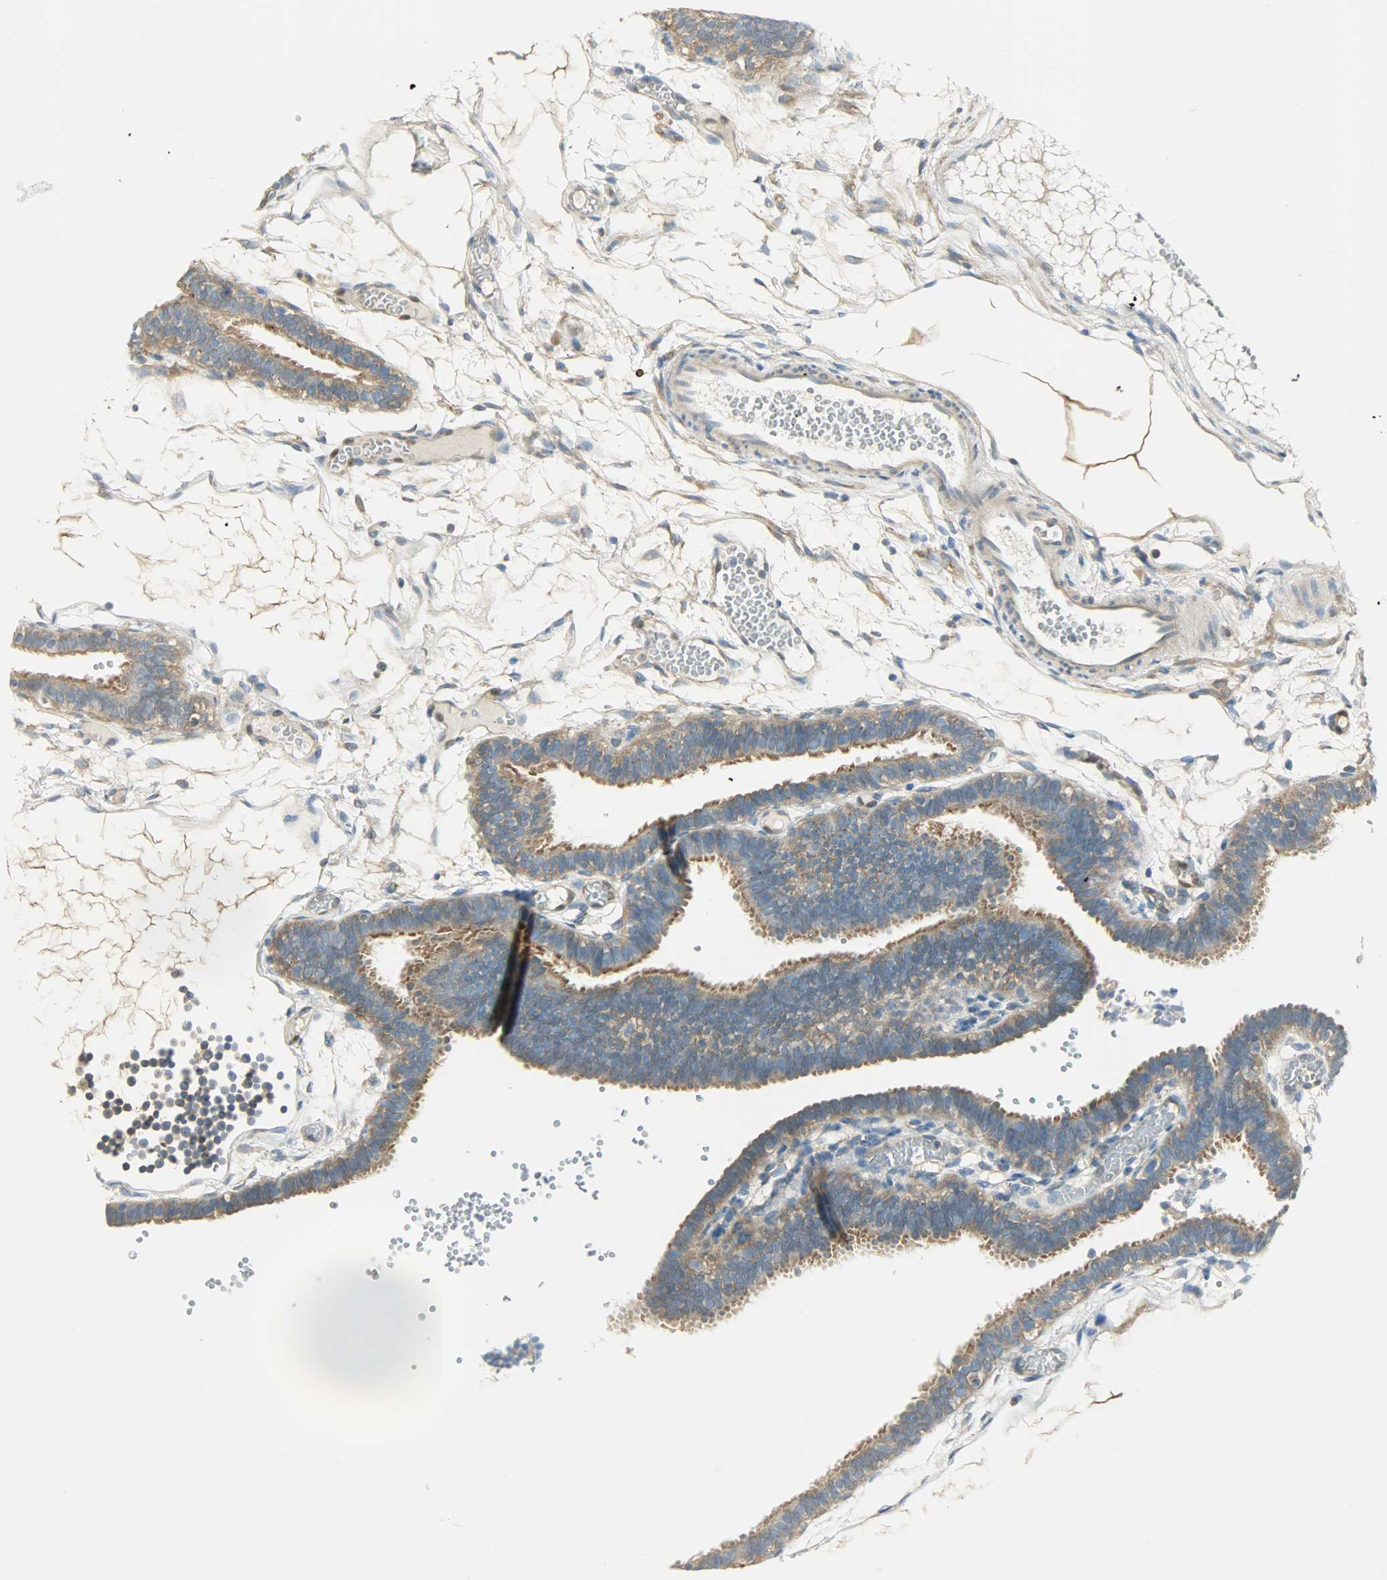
{"staining": {"intensity": "moderate", "quantity": ">75%", "location": "cytoplasmic/membranous"}, "tissue": "fallopian tube", "cell_type": "Glandular cells", "image_type": "normal", "snomed": [{"axis": "morphology", "description": "Normal tissue, NOS"}, {"axis": "topography", "description": "Fallopian tube"}], "caption": "High-magnification brightfield microscopy of normal fallopian tube stained with DAB (3,3'-diaminobenzidine) (brown) and counterstained with hematoxylin (blue). glandular cells exhibit moderate cytoplasmic/membranous staining is present in about>75% of cells. (DAB IHC with brightfield microscopy, high magnification).", "gene": "TSC22D2", "patient": {"sex": "female", "age": 29}}